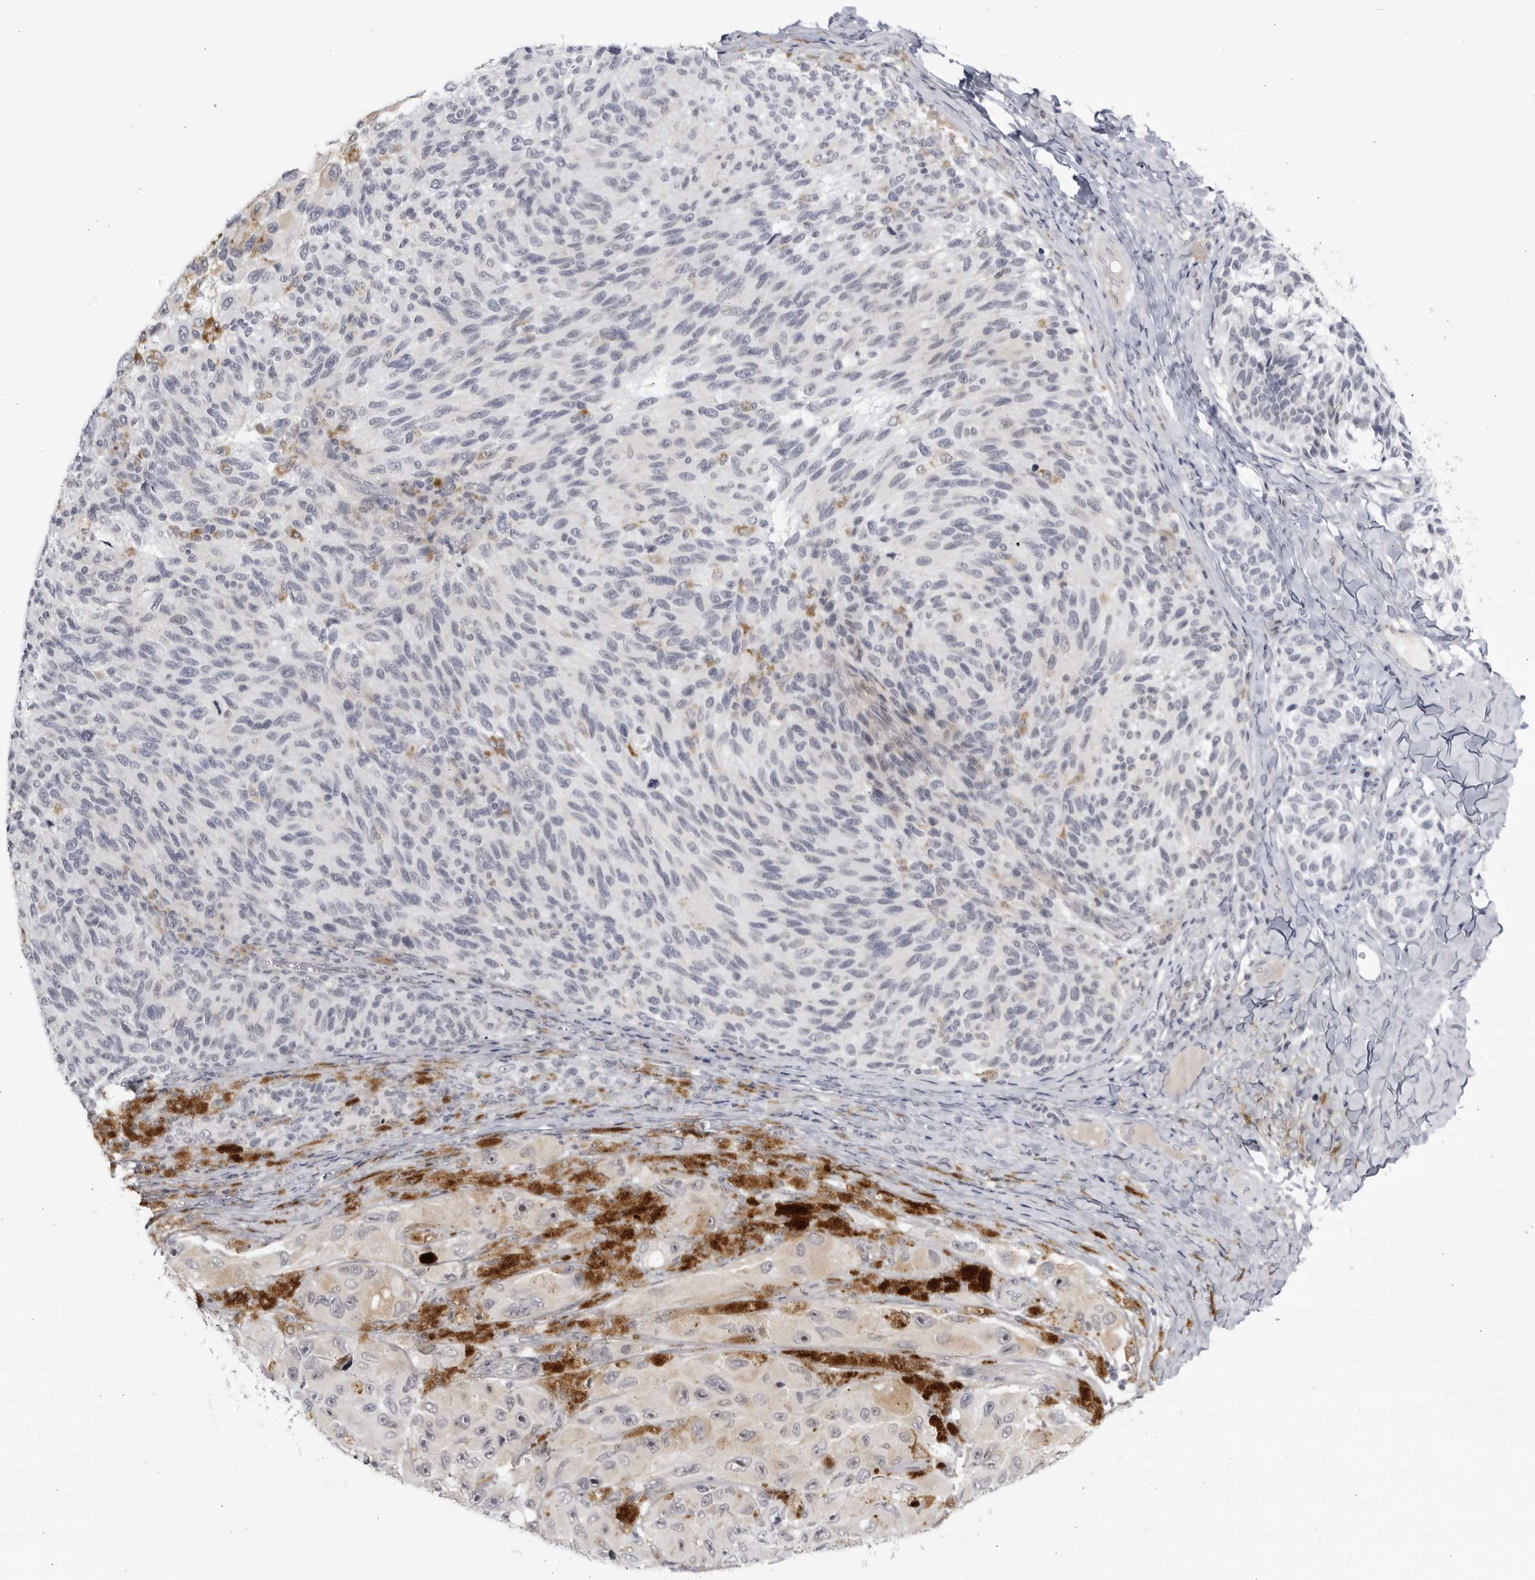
{"staining": {"intensity": "negative", "quantity": "none", "location": "none"}, "tissue": "melanoma", "cell_type": "Tumor cells", "image_type": "cancer", "snomed": [{"axis": "morphology", "description": "Malignant melanoma, NOS"}, {"axis": "topography", "description": "Skin"}], "caption": "A micrograph of human melanoma is negative for staining in tumor cells. The staining was performed using DAB (3,3'-diaminobenzidine) to visualize the protein expression in brown, while the nuclei were stained in blue with hematoxylin (Magnification: 20x).", "gene": "CNBD1", "patient": {"sex": "female", "age": 73}}